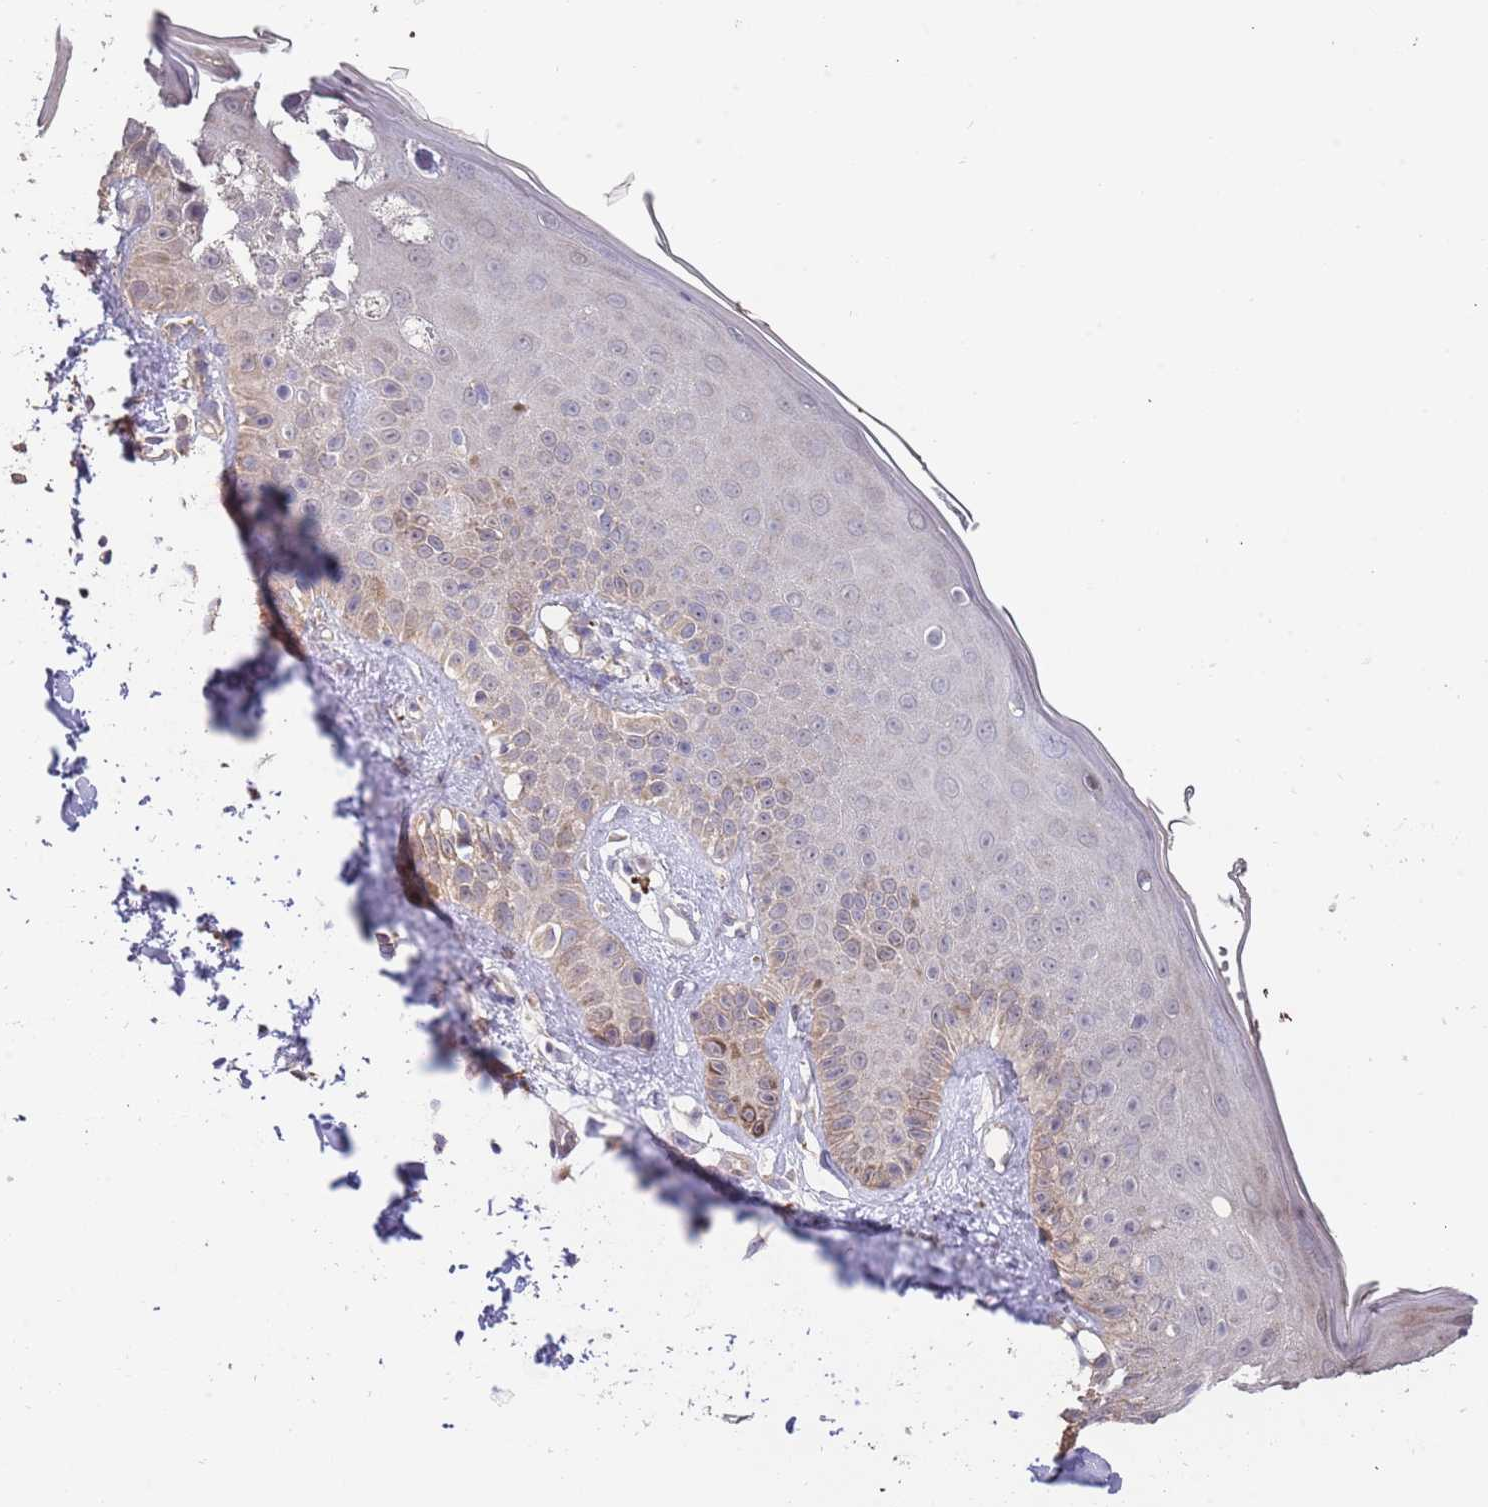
{"staining": {"intensity": "weak", "quantity": "25%-75%", "location": "cytoplasmic/membranous"}, "tissue": "skin", "cell_type": "Fibroblasts", "image_type": "normal", "snomed": [{"axis": "morphology", "description": "Normal tissue, NOS"}, {"axis": "topography", "description": "Skin"}], "caption": "IHC staining of benign skin, which exhibits low levels of weak cytoplasmic/membranous staining in about 25%-75% of fibroblasts indicating weak cytoplasmic/membranous protein expression. The staining was performed using DAB (3,3'-diaminobenzidine) (brown) for protein detection and nuclei were counterstained in hematoxylin (blue).", "gene": "TMEM64", "patient": {"sex": "male", "age": 52}}